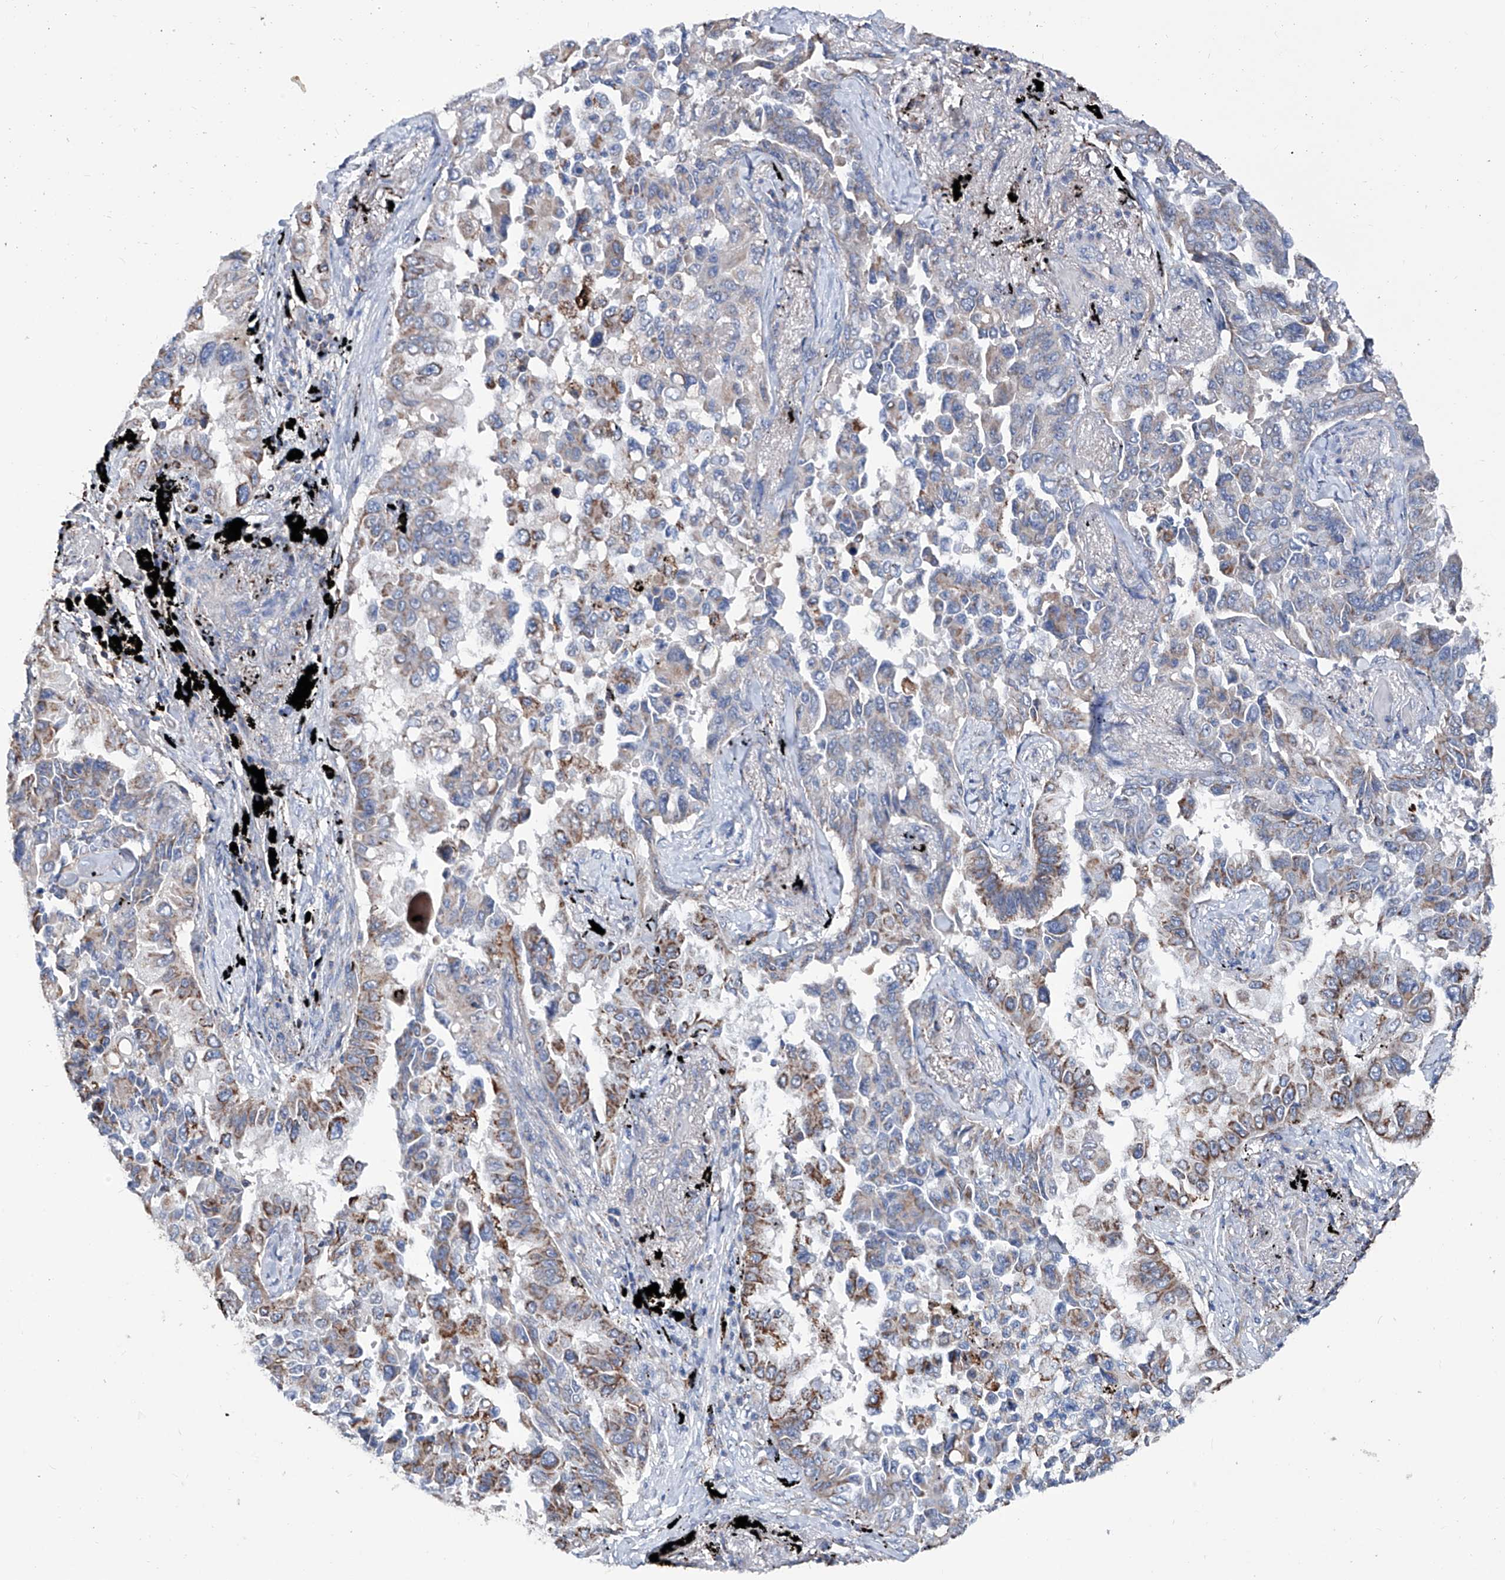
{"staining": {"intensity": "moderate", "quantity": "<25%", "location": "cytoplasmic/membranous"}, "tissue": "lung cancer", "cell_type": "Tumor cells", "image_type": "cancer", "snomed": [{"axis": "morphology", "description": "Adenocarcinoma, NOS"}, {"axis": "topography", "description": "Lung"}], "caption": "Moderate cytoplasmic/membranous staining is appreciated in approximately <25% of tumor cells in lung cancer (adenocarcinoma).", "gene": "NHS", "patient": {"sex": "female", "age": 67}}